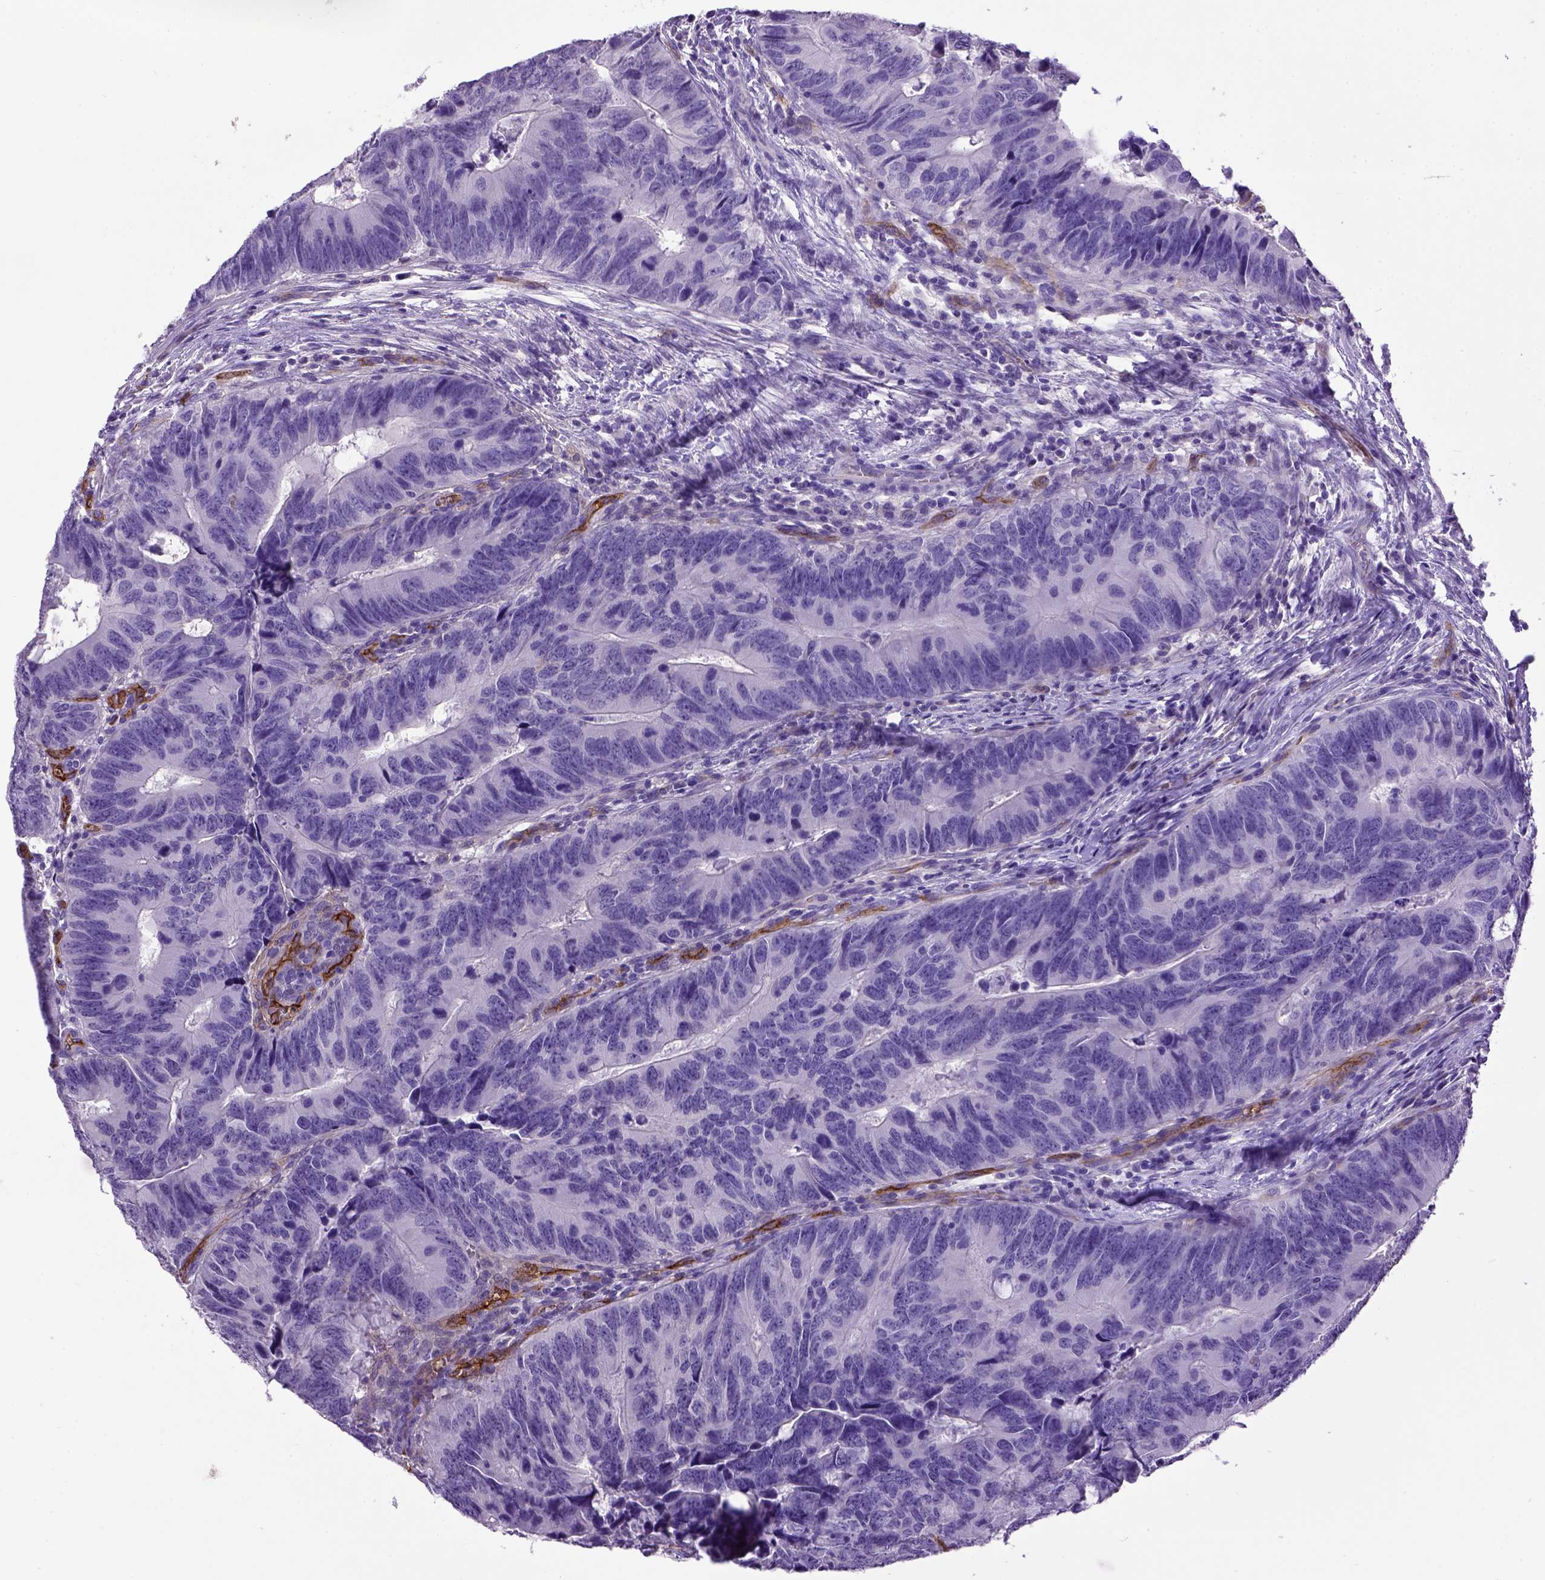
{"staining": {"intensity": "negative", "quantity": "none", "location": "none"}, "tissue": "colorectal cancer", "cell_type": "Tumor cells", "image_type": "cancer", "snomed": [{"axis": "morphology", "description": "Adenocarcinoma, NOS"}, {"axis": "topography", "description": "Colon"}], "caption": "This is an immunohistochemistry (IHC) histopathology image of human adenocarcinoma (colorectal). There is no positivity in tumor cells.", "gene": "ENG", "patient": {"sex": "female", "age": 82}}